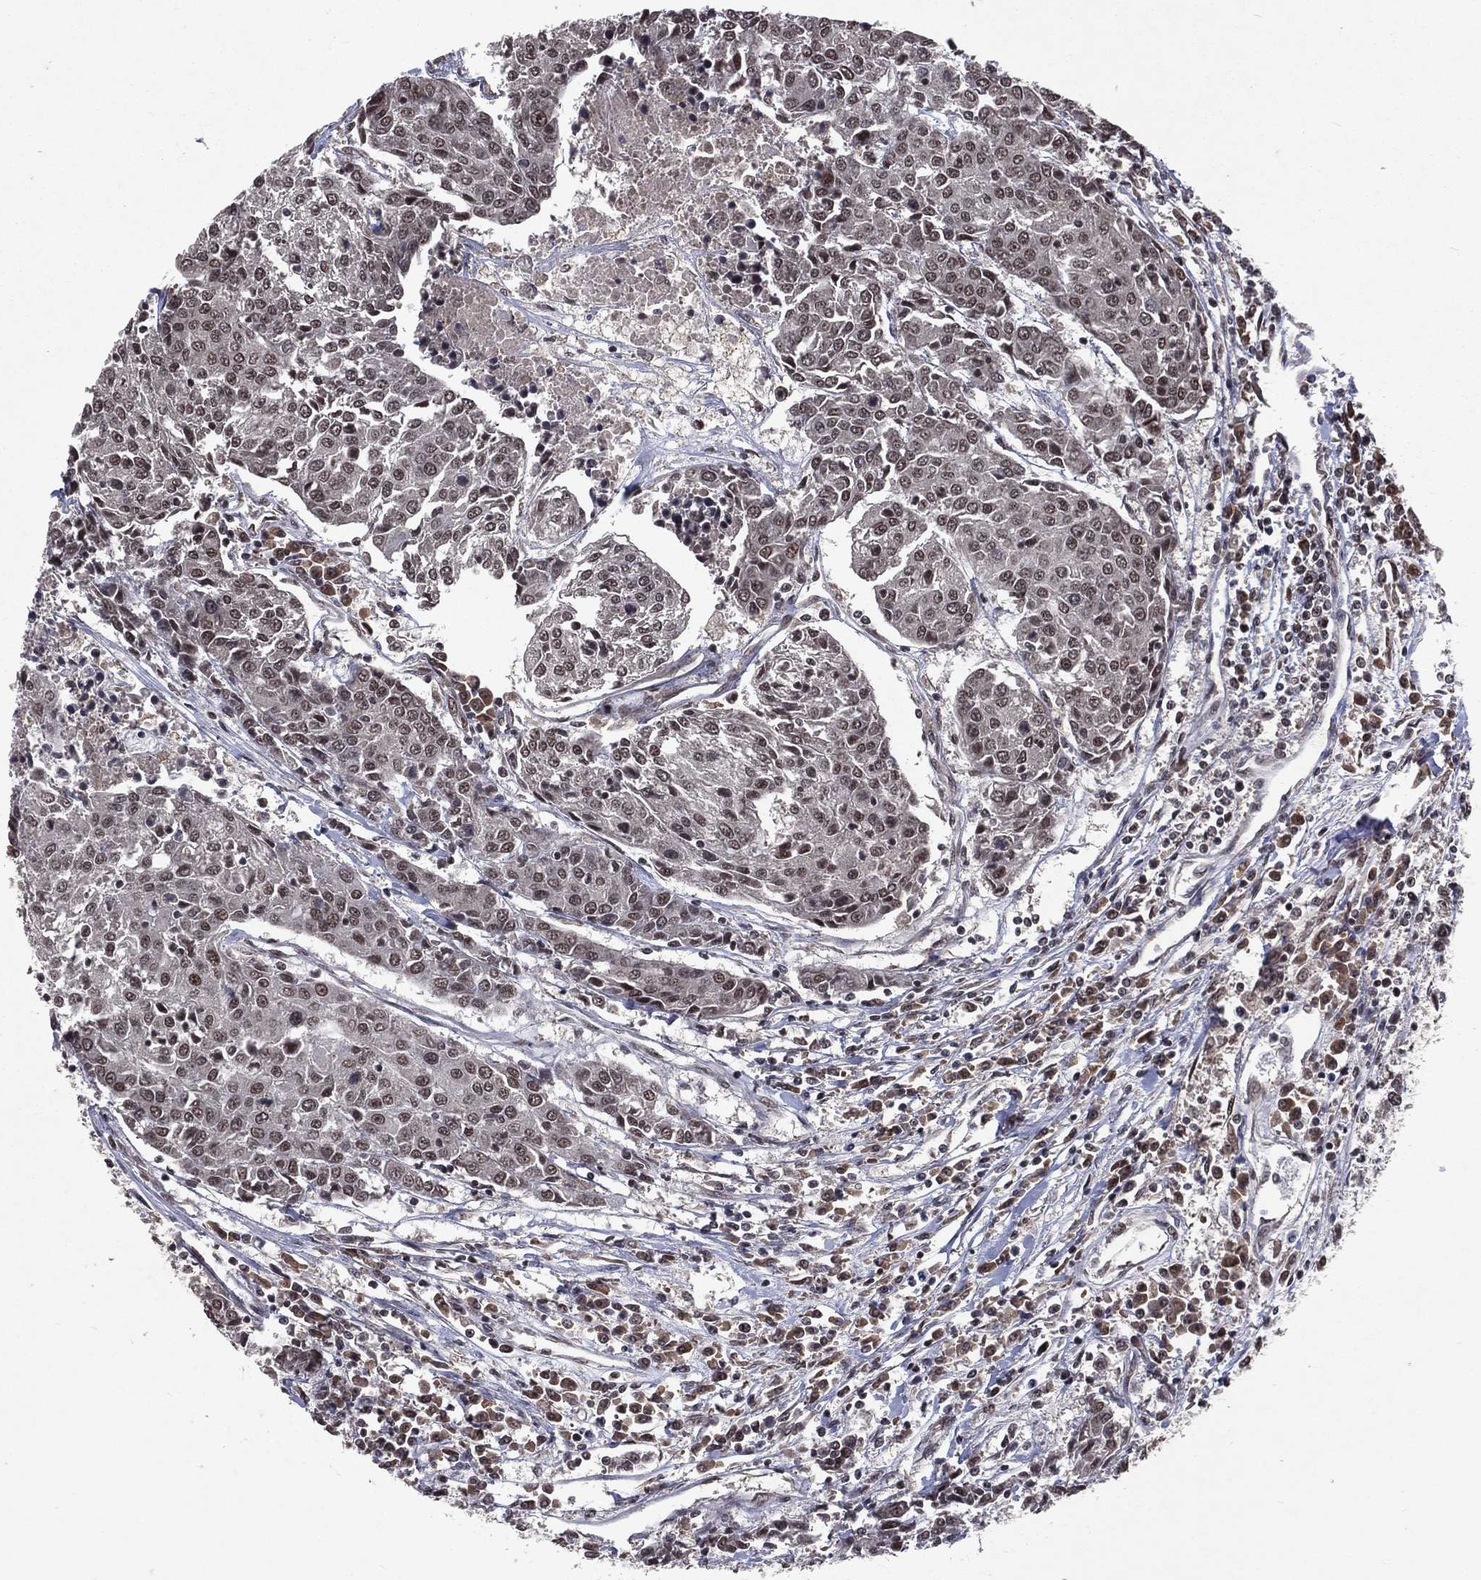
{"staining": {"intensity": "moderate", "quantity": "25%-75%", "location": "nuclear"}, "tissue": "urothelial cancer", "cell_type": "Tumor cells", "image_type": "cancer", "snomed": [{"axis": "morphology", "description": "Urothelial carcinoma, High grade"}, {"axis": "topography", "description": "Urinary bladder"}], "caption": "High-magnification brightfield microscopy of urothelial carcinoma (high-grade) stained with DAB (brown) and counterstained with hematoxylin (blue). tumor cells exhibit moderate nuclear expression is identified in approximately25%-75% of cells. The staining was performed using DAB (3,3'-diaminobenzidine) to visualize the protein expression in brown, while the nuclei were stained in blue with hematoxylin (Magnification: 20x).", "gene": "DMAP1", "patient": {"sex": "female", "age": 85}}